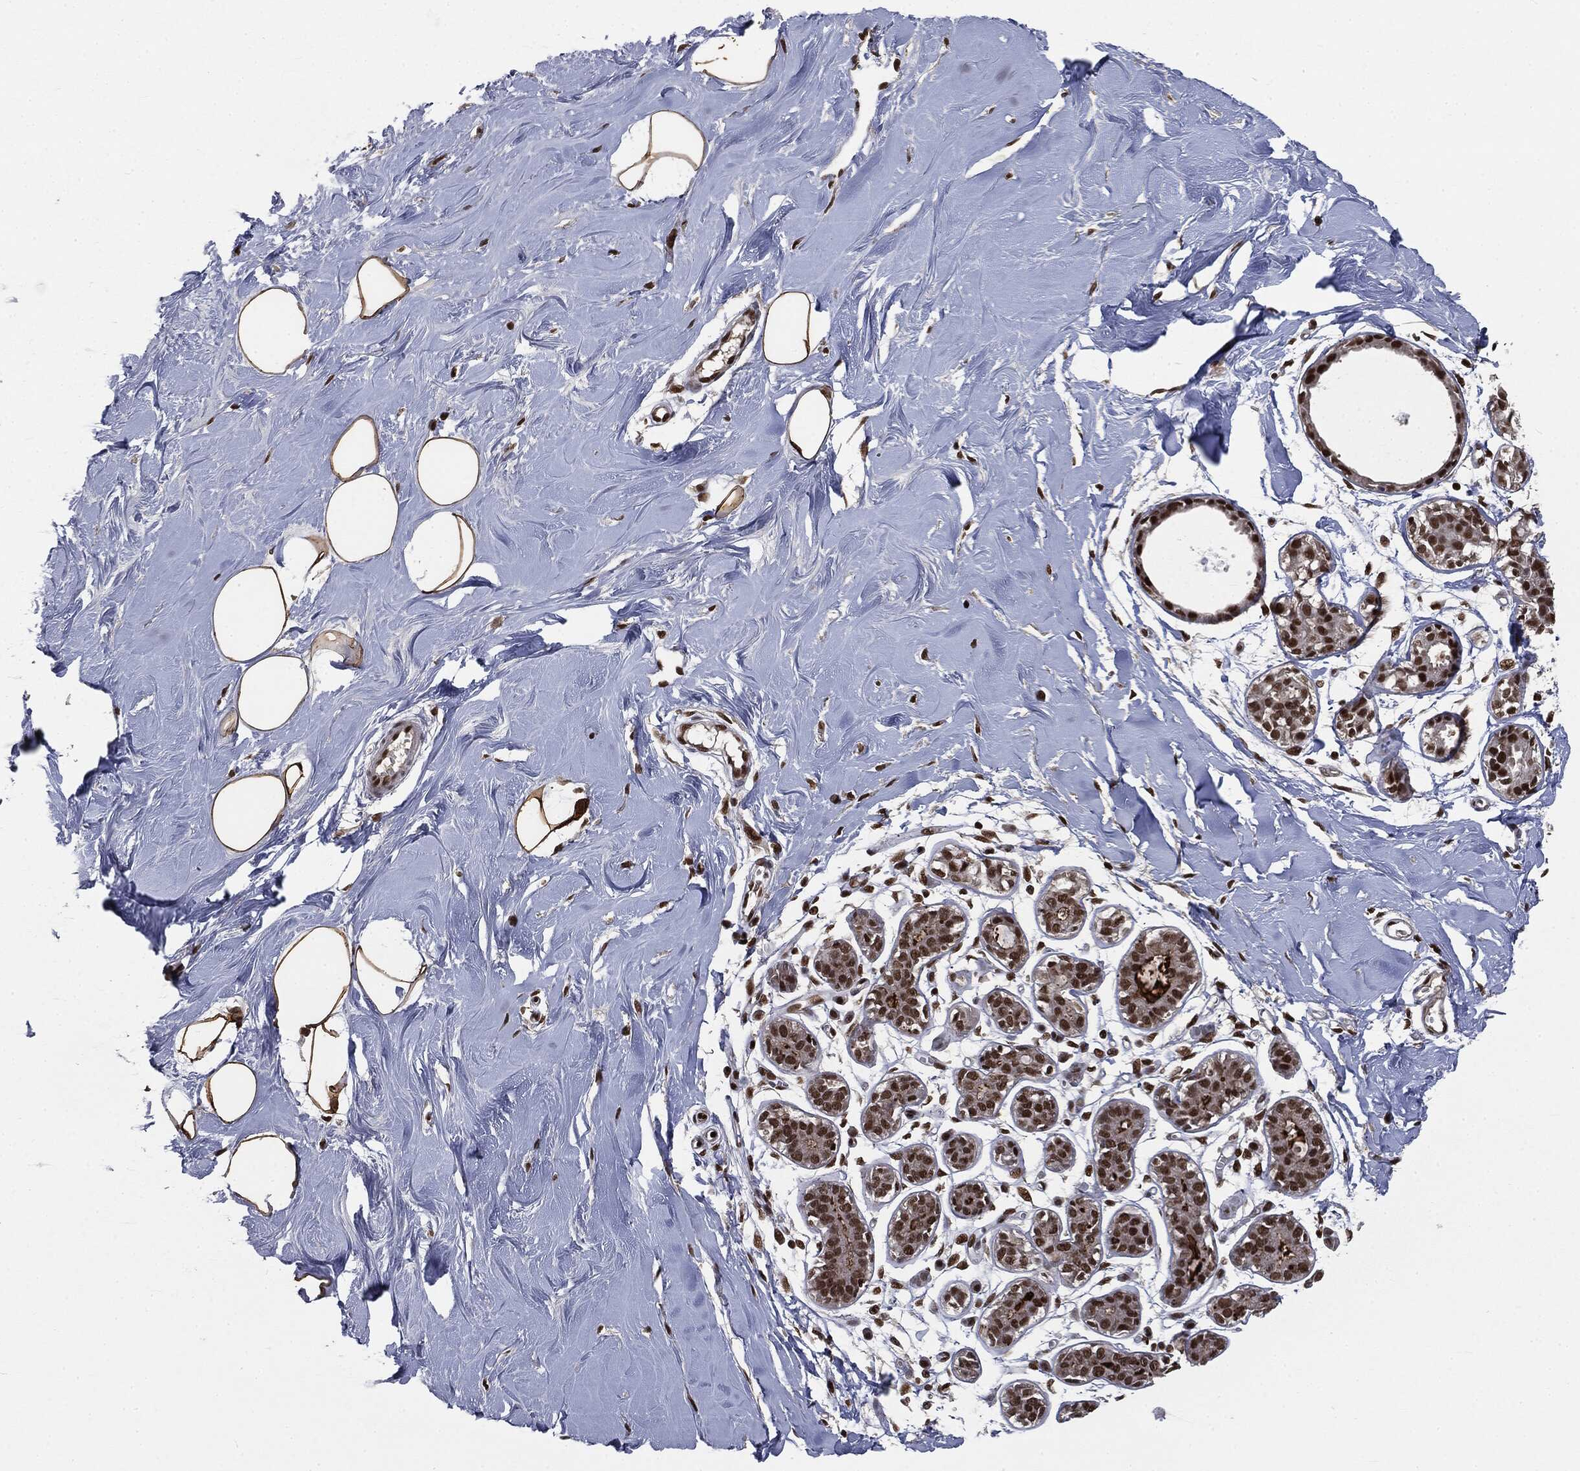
{"staining": {"intensity": "strong", "quantity": ">75%", "location": "nuclear"}, "tissue": "soft tissue", "cell_type": "Fibroblasts", "image_type": "normal", "snomed": [{"axis": "morphology", "description": "Normal tissue, NOS"}, {"axis": "topography", "description": "Breast"}], "caption": "Approximately >75% of fibroblasts in normal human soft tissue show strong nuclear protein positivity as visualized by brown immunohistochemical staining.", "gene": "DPH2", "patient": {"sex": "female", "age": 49}}